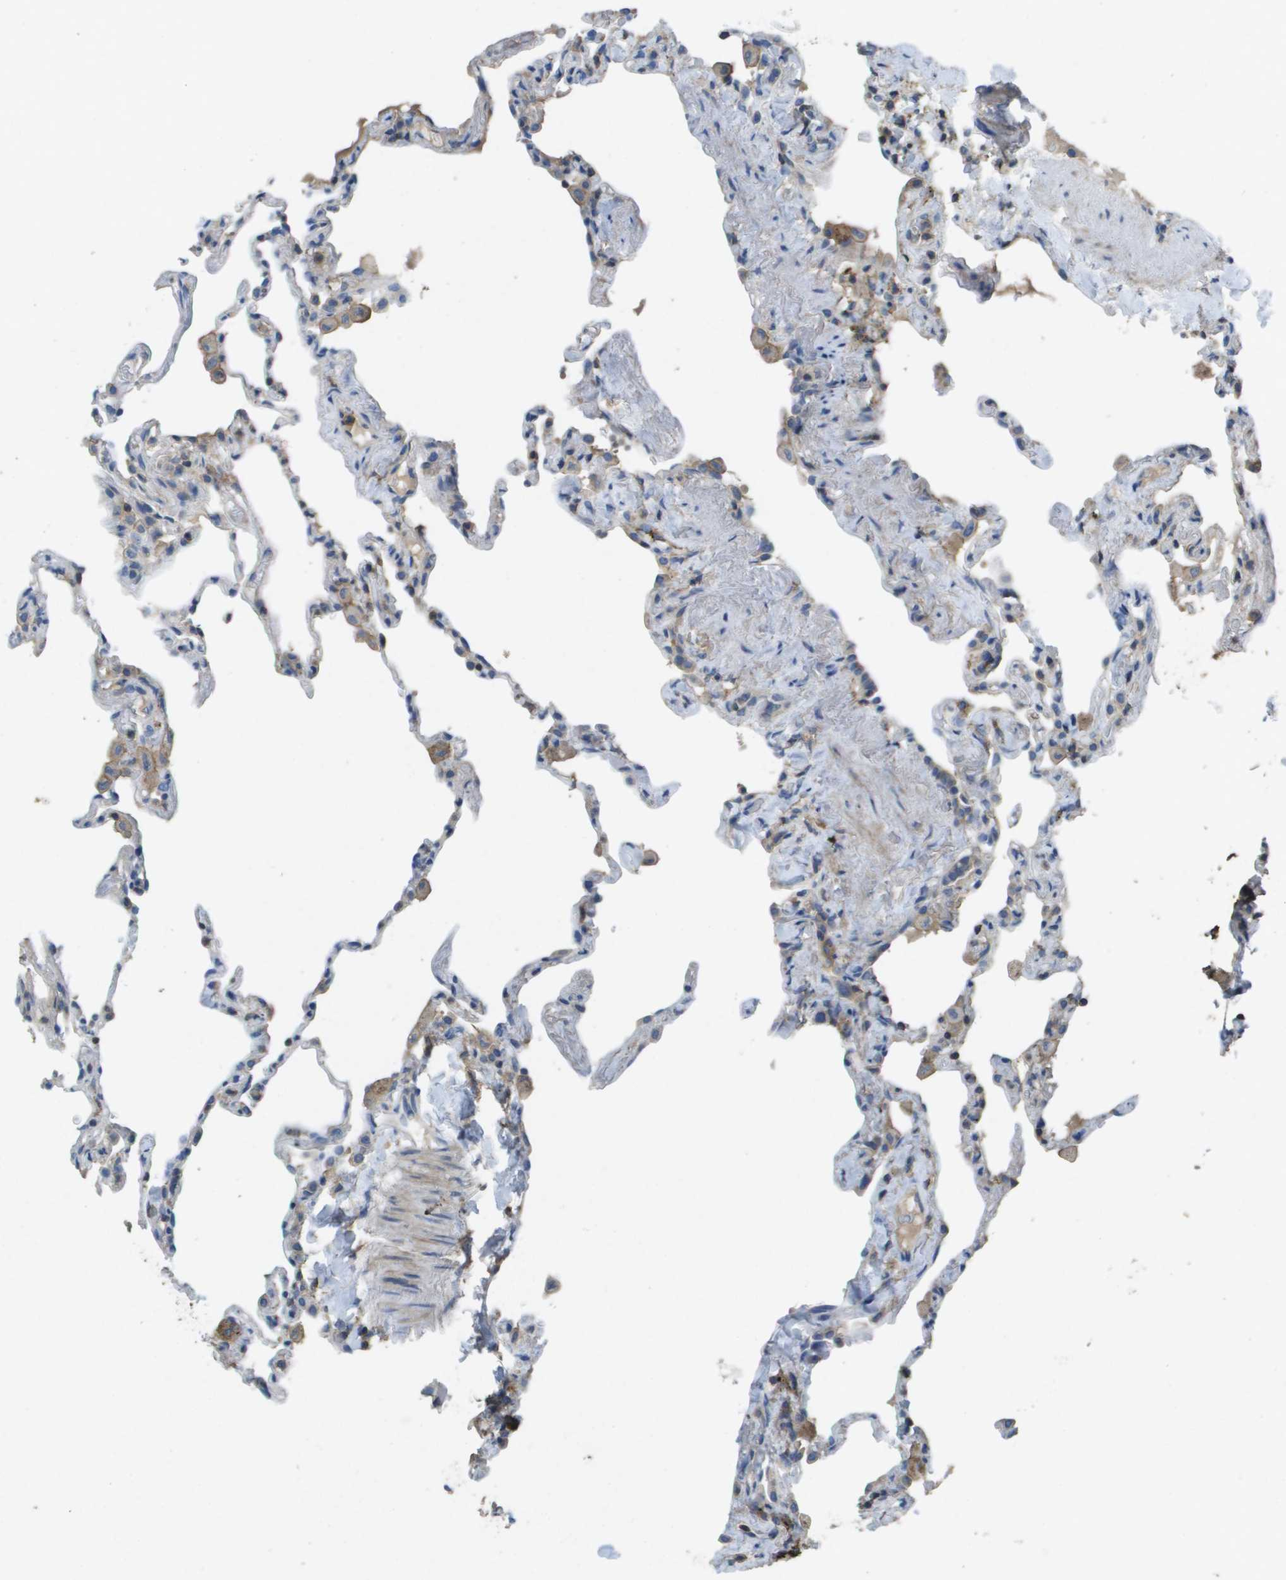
{"staining": {"intensity": "negative", "quantity": "none", "location": "none"}, "tissue": "lung", "cell_type": "Alveolar cells", "image_type": "normal", "snomed": [{"axis": "morphology", "description": "Normal tissue, NOS"}, {"axis": "topography", "description": "Lung"}], "caption": "Immunohistochemical staining of unremarkable lung shows no significant staining in alveolar cells. Brightfield microscopy of immunohistochemistry (IHC) stained with DAB (3,3'-diaminobenzidine) (brown) and hematoxylin (blue), captured at high magnification.", "gene": "CLCA4", "patient": {"sex": "male", "age": 59}}